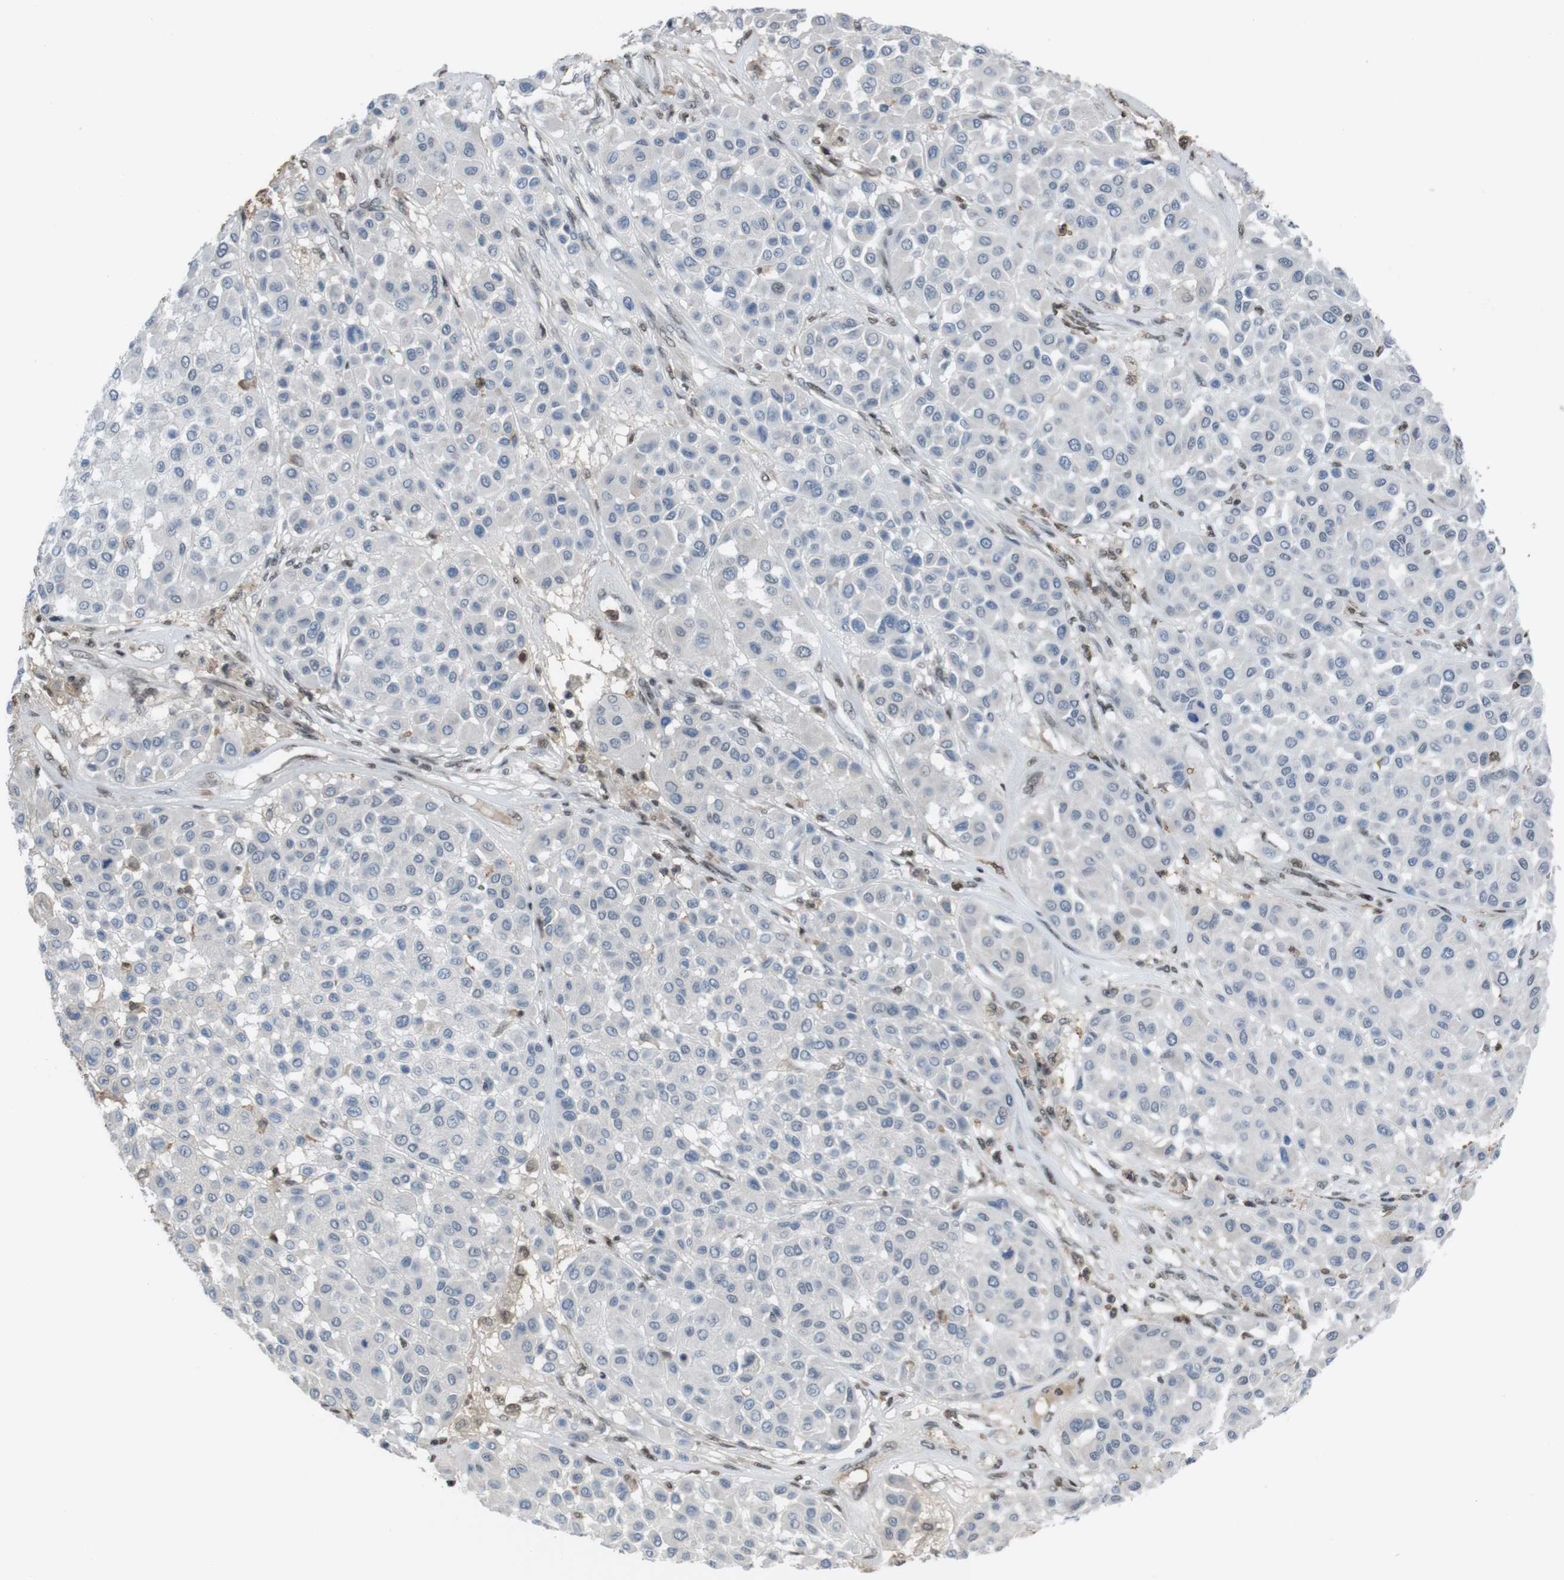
{"staining": {"intensity": "negative", "quantity": "none", "location": "none"}, "tissue": "melanoma", "cell_type": "Tumor cells", "image_type": "cancer", "snomed": [{"axis": "morphology", "description": "Malignant melanoma, Metastatic site"}, {"axis": "topography", "description": "Soft tissue"}], "caption": "The immunohistochemistry (IHC) photomicrograph has no significant staining in tumor cells of melanoma tissue. The staining is performed using DAB (3,3'-diaminobenzidine) brown chromogen with nuclei counter-stained in using hematoxylin.", "gene": "SUB1", "patient": {"sex": "male", "age": 41}}